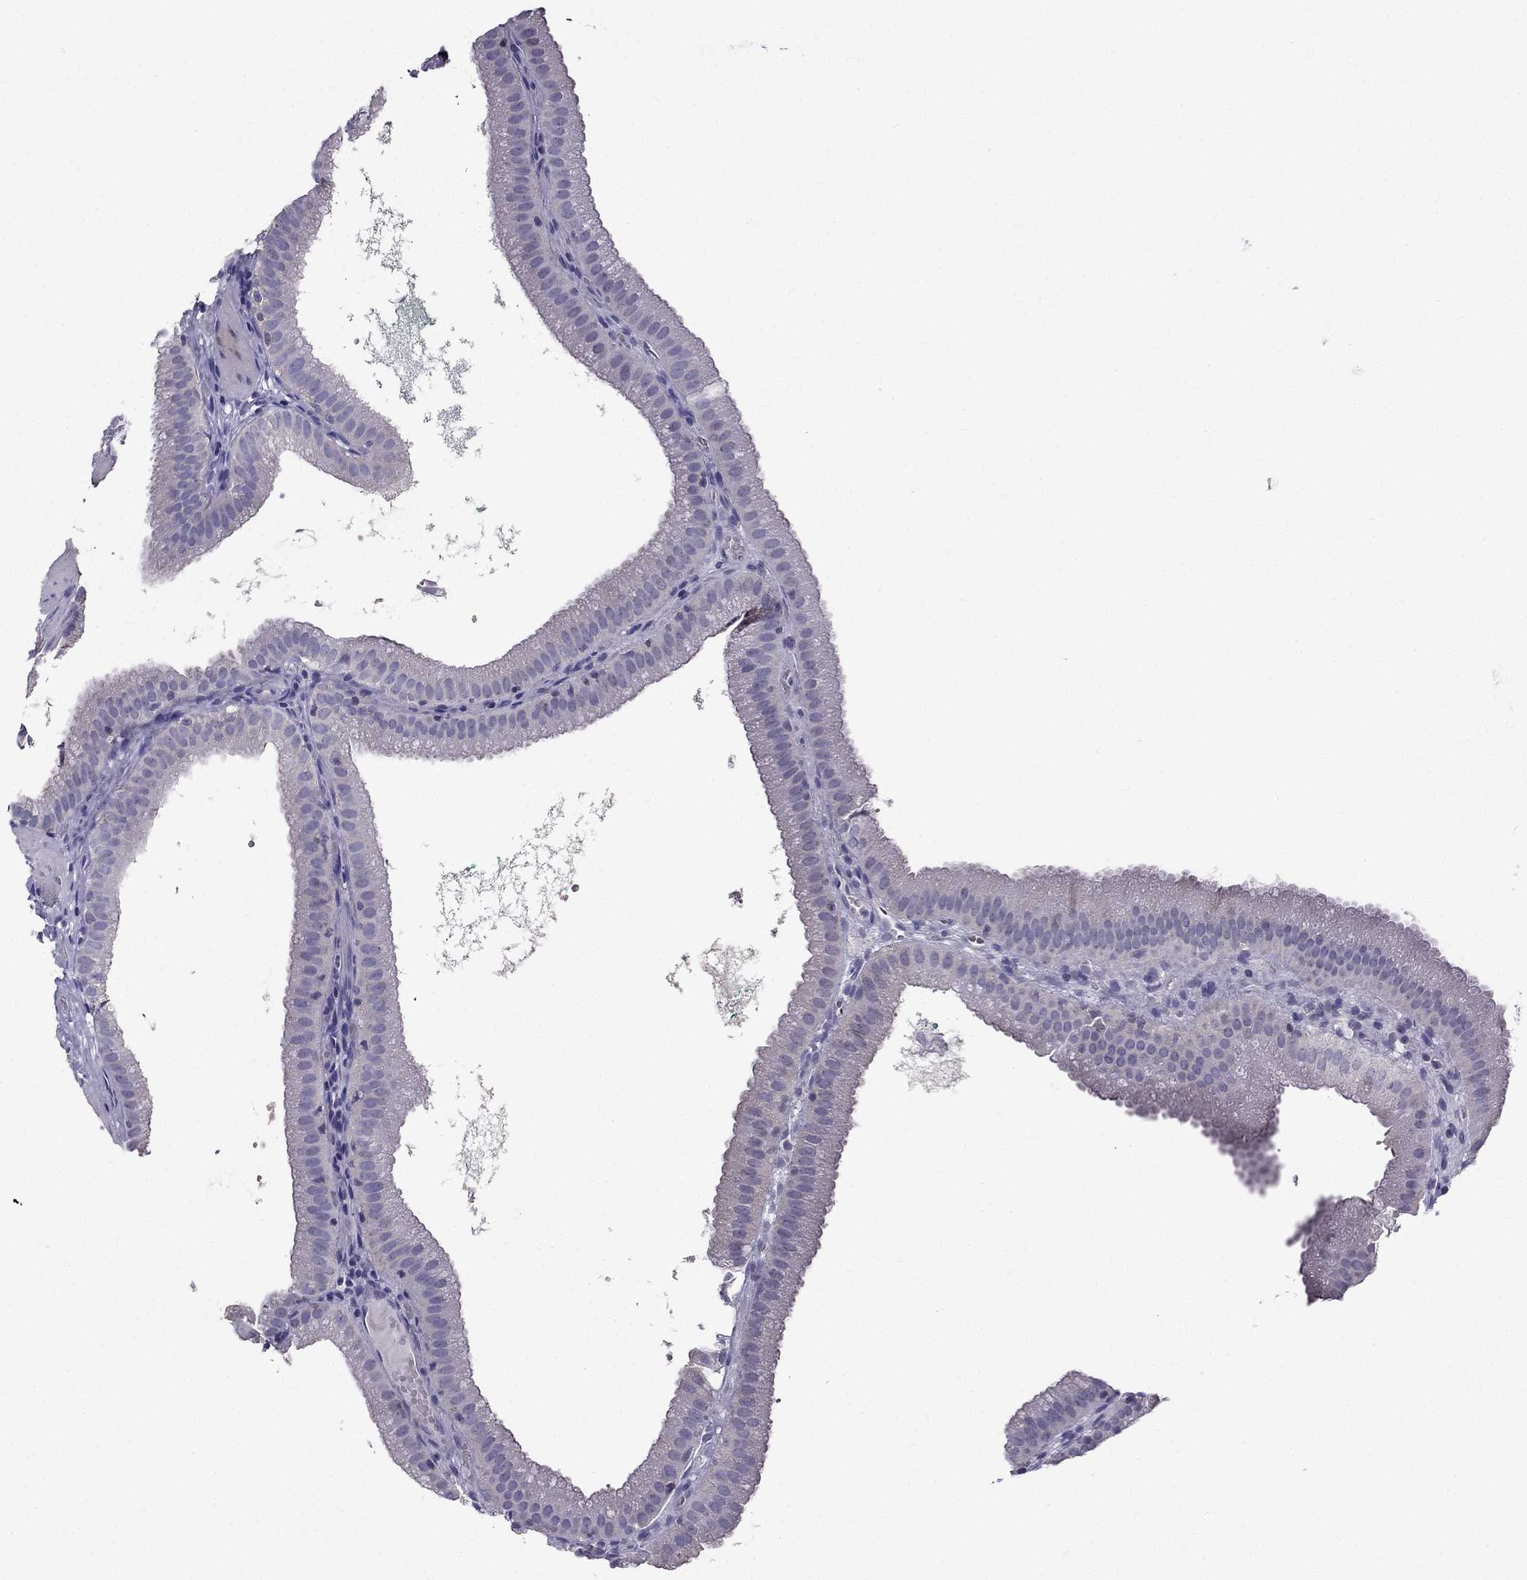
{"staining": {"intensity": "negative", "quantity": "none", "location": "none"}, "tissue": "gallbladder", "cell_type": "Glandular cells", "image_type": "normal", "snomed": [{"axis": "morphology", "description": "Normal tissue, NOS"}, {"axis": "topography", "description": "Gallbladder"}], "caption": "The immunohistochemistry photomicrograph has no significant expression in glandular cells of gallbladder. Brightfield microscopy of immunohistochemistry (IHC) stained with DAB (3,3'-diaminobenzidine) (brown) and hematoxylin (blue), captured at high magnification.", "gene": "AAK1", "patient": {"sex": "male", "age": 67}}